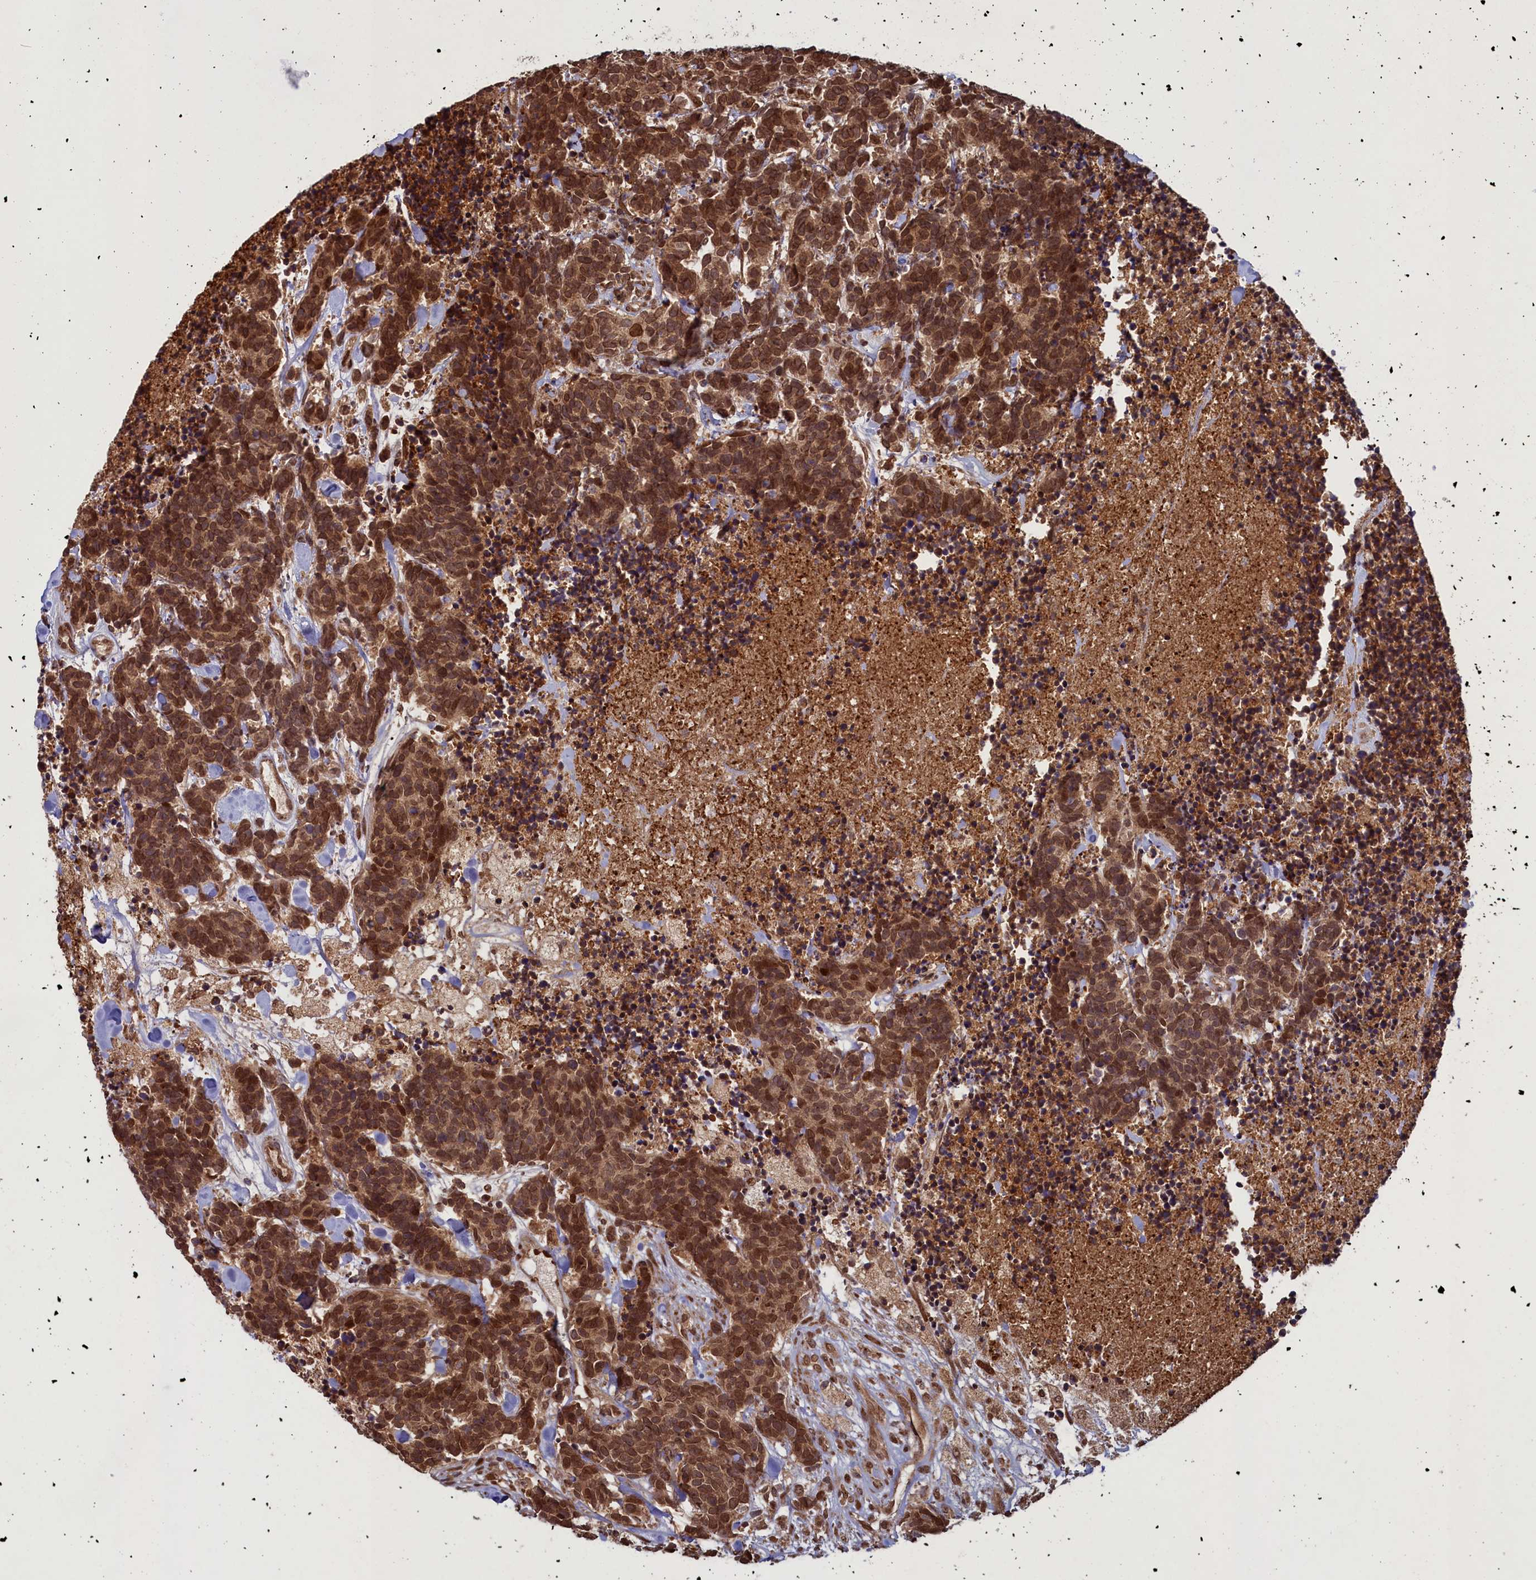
{"staining": {"intensity": "strong", "quantity": ">75%", "location": "cytoplasmic/membranous,nuclear"}, "tissue": "carcinoid", "cell_type": "Tumor cells", "image_type": "cancer", "snomed": [{"axis": "morphology", "description": "Carcinoma, NOS"}, {"axis": "morphology", "description": "Carcinoid, malignant, NOS"}, {"axis": "topography", "description": "Prostate"}], "caption": "Immunohistochemistry (IHC) (DAB (3,3'-diaminobenzidine)) staining of carcinoma reveals strong cytoplasmic/membranous and nuclear protein positivity in approximately >75% of tumor cells.", "gene": "NAE1", "patient": {"sex": "male", "age": 57}}